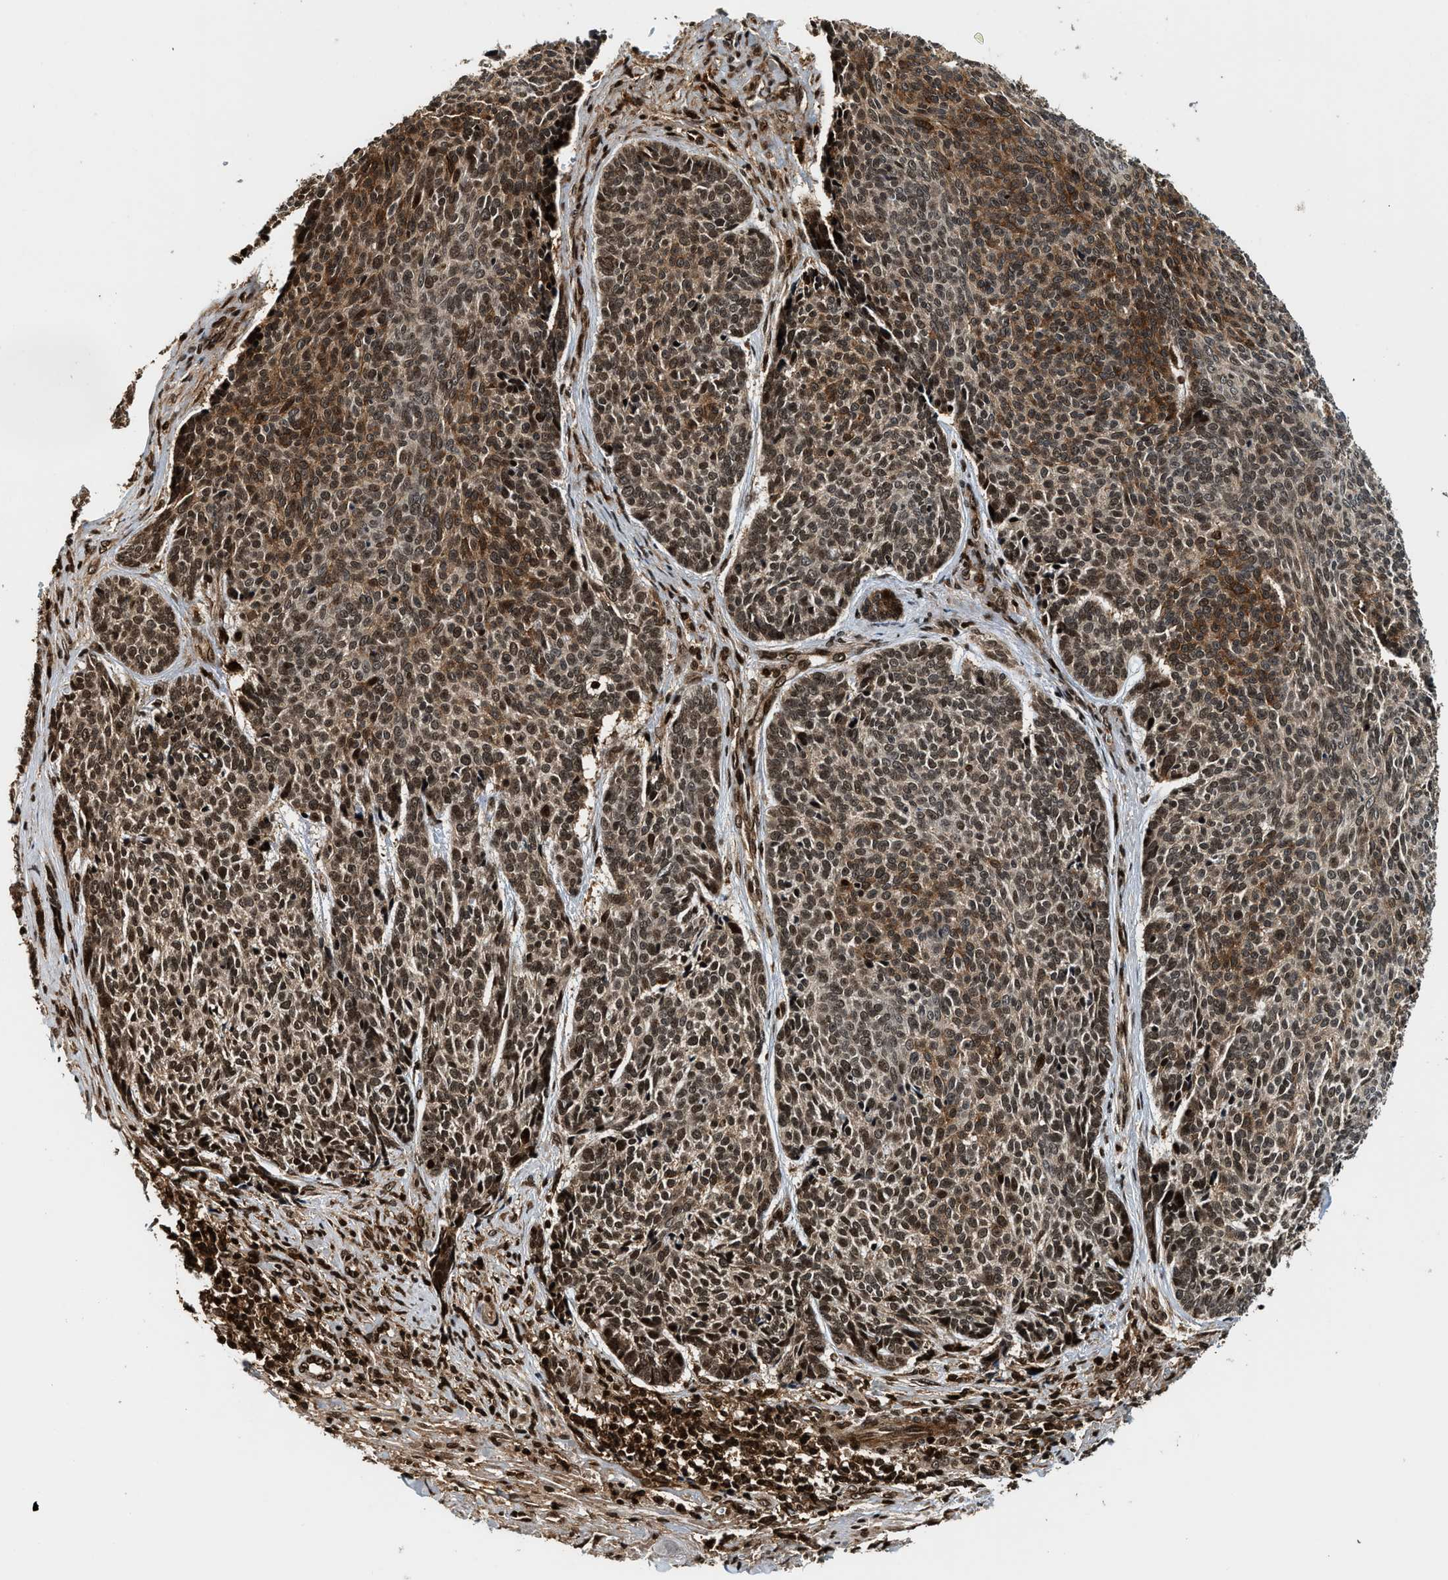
{"staining": {"intensity": "strong", "quantity": ">75%", "location": "cytoplasmic/membranous,nuclear"}, "tissue": "skin cancer", "cell_type": "Tumor cells", "image_type": "cancer", "snomed": [{"axis": "morphology", "description": "Basal cell carcinoma"}, {"axis": "topography", "description": "Skin"}], "caption": "This image exhibits immunohistochemistry staining of skin cancer (basal cell carcinoma), with high strong cytoplasmic/membranous and nuclear staining in about >75% of tumor cells.", "gene": "MDM2", "patient": {"sex": "male", "age": 84}}